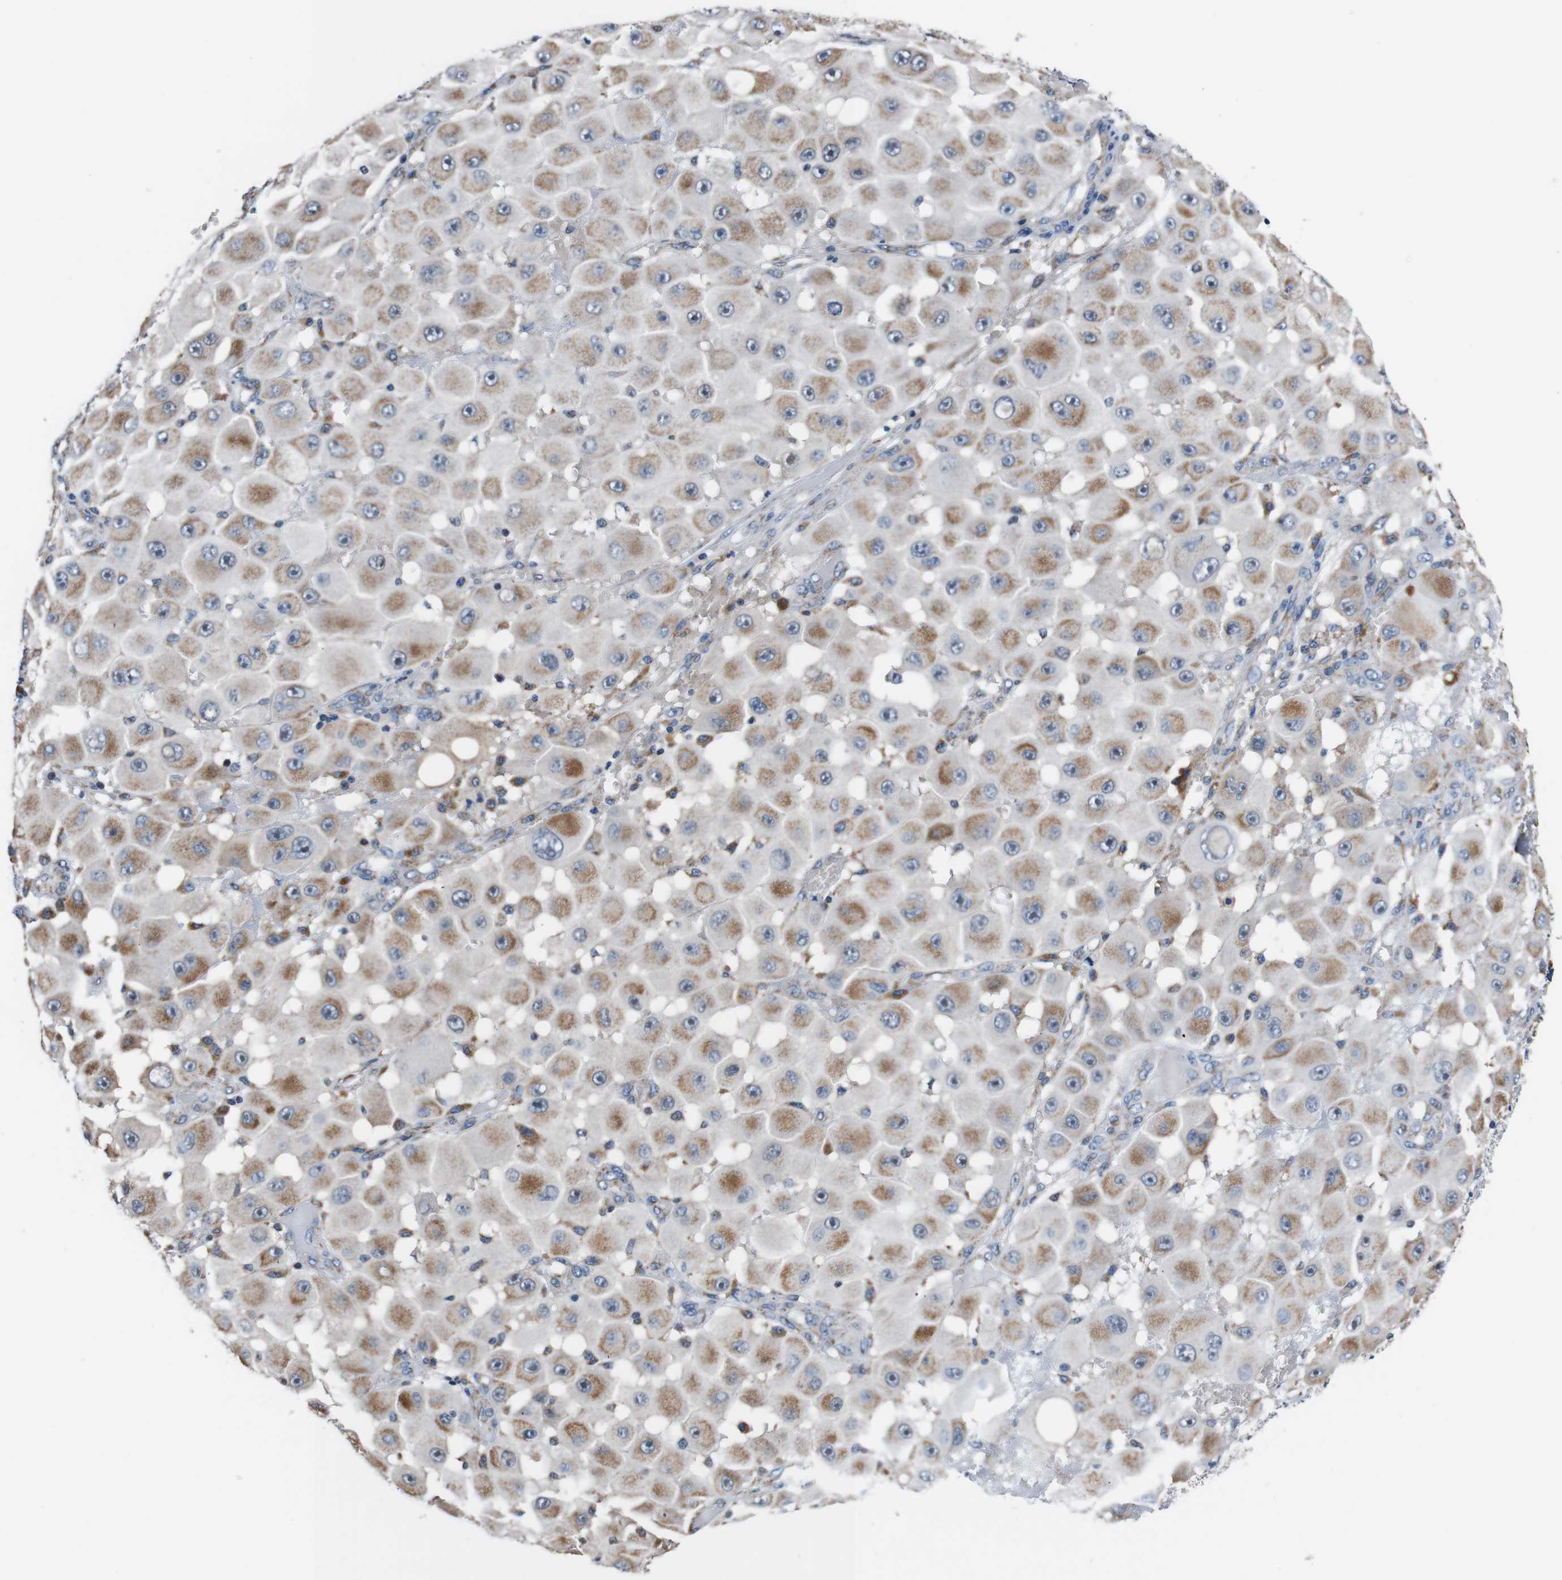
{"staining": {"intensity": "moderate", "quantity": ">75%", "location": "cytoplasmic/membranous"}, "tissue": "melanoma", "cell_type": "Tumor cells", "image_type": "cancer", "snomed": [{"axis": "morphology", "description": "Malignant melanoma, NOS"}, {"axis": "topography", "description": "Skin"}], "caption": "Melanoma stained with a protein marker reveals moderate staining in tumor cells.", "gene": "LRP4", "patient": {"sex": "female", "age": 81}}